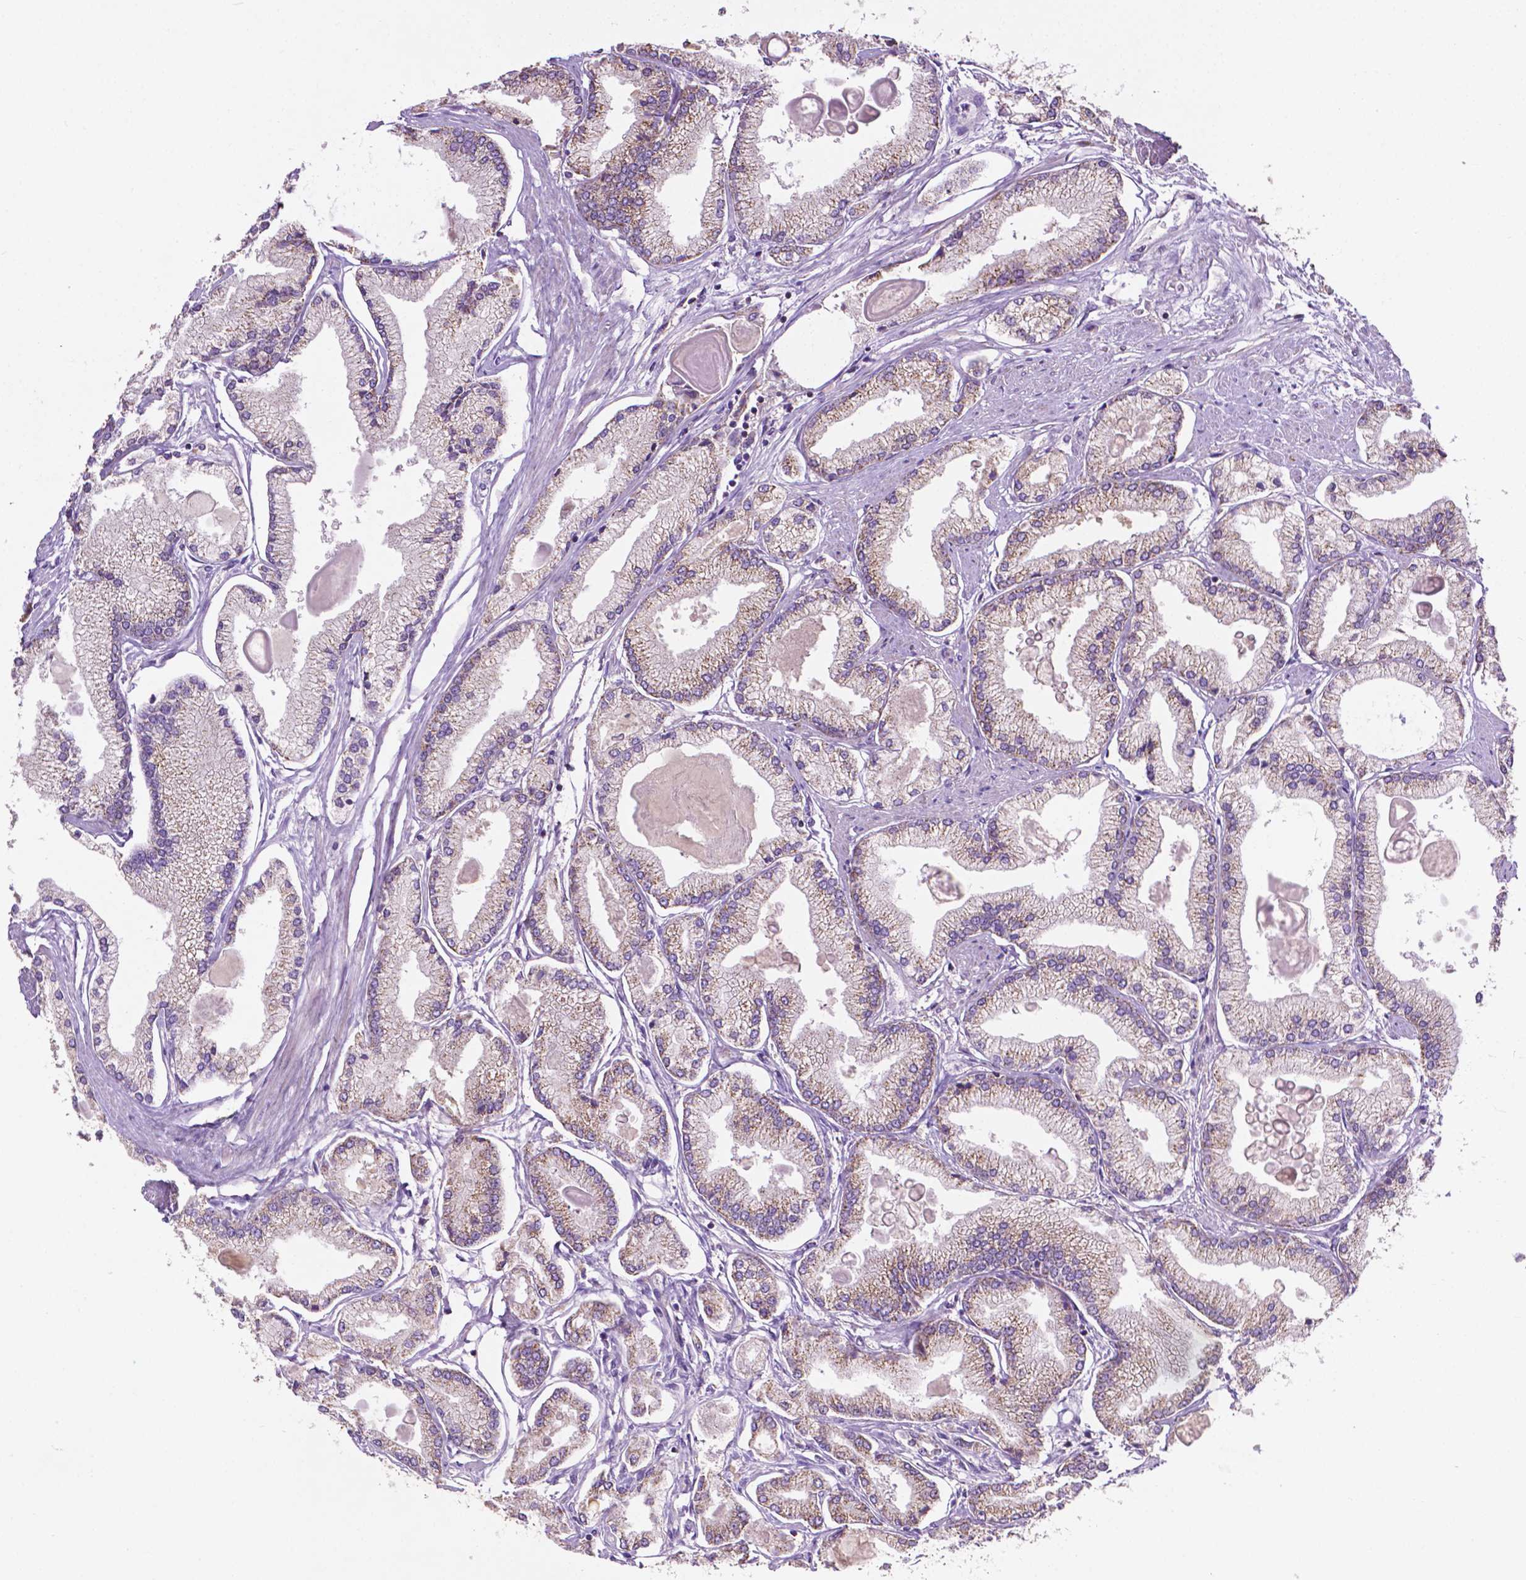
{"staining": {"intensity": "negative", "quantity": "none", "location": "none"}, "tissue": "prostate cancer", "cell_type": "Tumor cells", "image_type": "cancer", "snomed": [{"axis": "morphology", "description": "Adenocarcinoma, High grade"}, {"axis": "topography", "description": "Prostate"}], "caption": "Tumor cells show no significant staining in adenocarcinoma (high-grade) (prostate).", "gene": "ILVBL", "patient": {"sex": "male", "age": 68}}